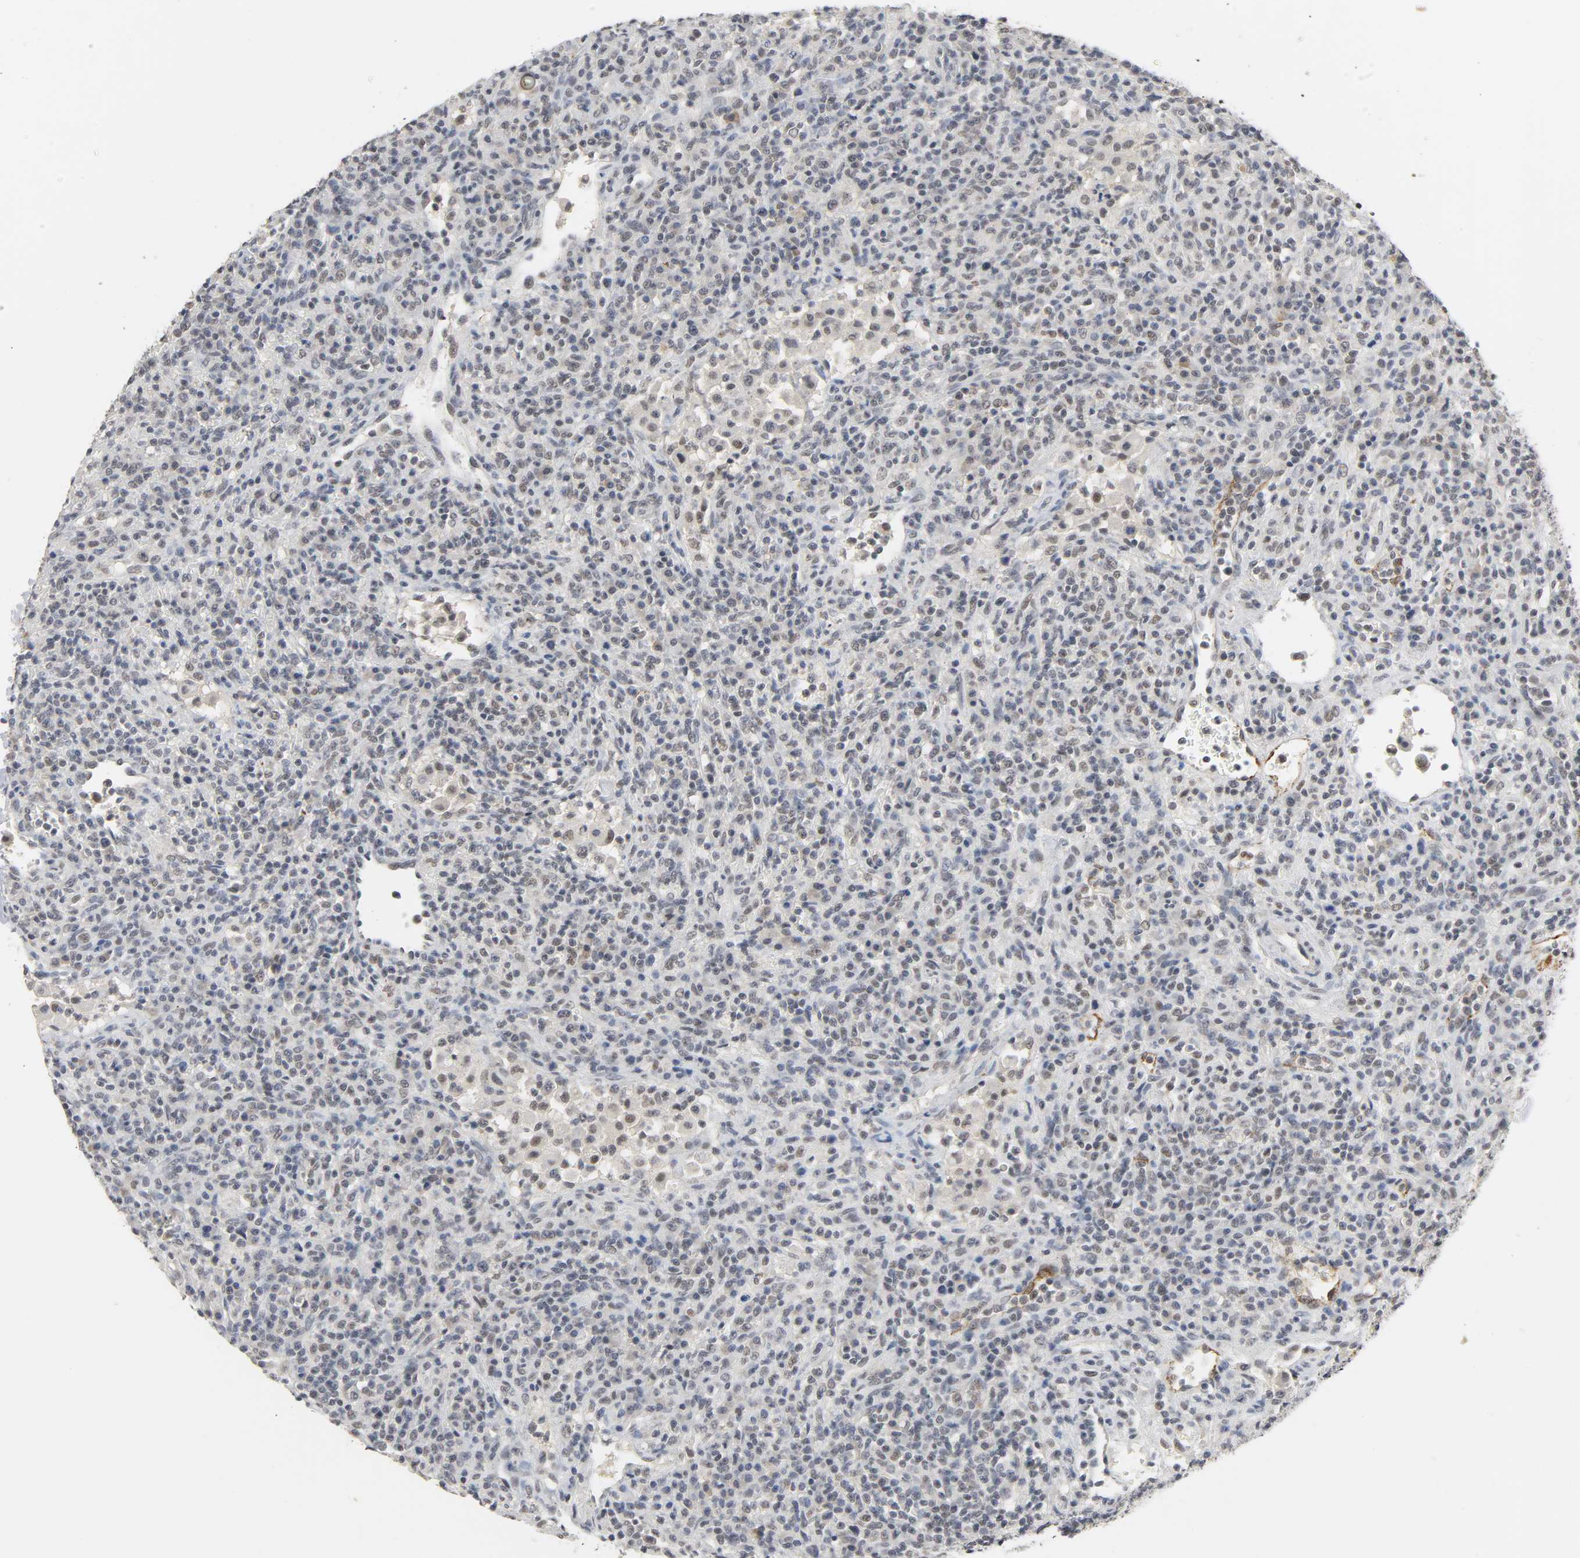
{"staining": {"intensity": "weak", "quantity": "25%-75%", "location": "nuclear"}, "tissue": "lymphoma", "cell_type": "Tumor cells", "image_type": "cancer", "snomed": [{"axis": "morphology", "description": "Hodgkin's disease, NOS"}, {"axis": "topography", "description": "Lymph node"}], "caption": "Immunohistochemistry (DAB (3,3'-diaminobenzidine)) staining of Hodgkin's disease demonstrates weak nuclear protein positivity in approximately 25%-75% of tumor cells. (IHC, brightfield microscopy, high magnification).", "gene": "NCOA6", "patient": {"sex": "male", "age": 65}}